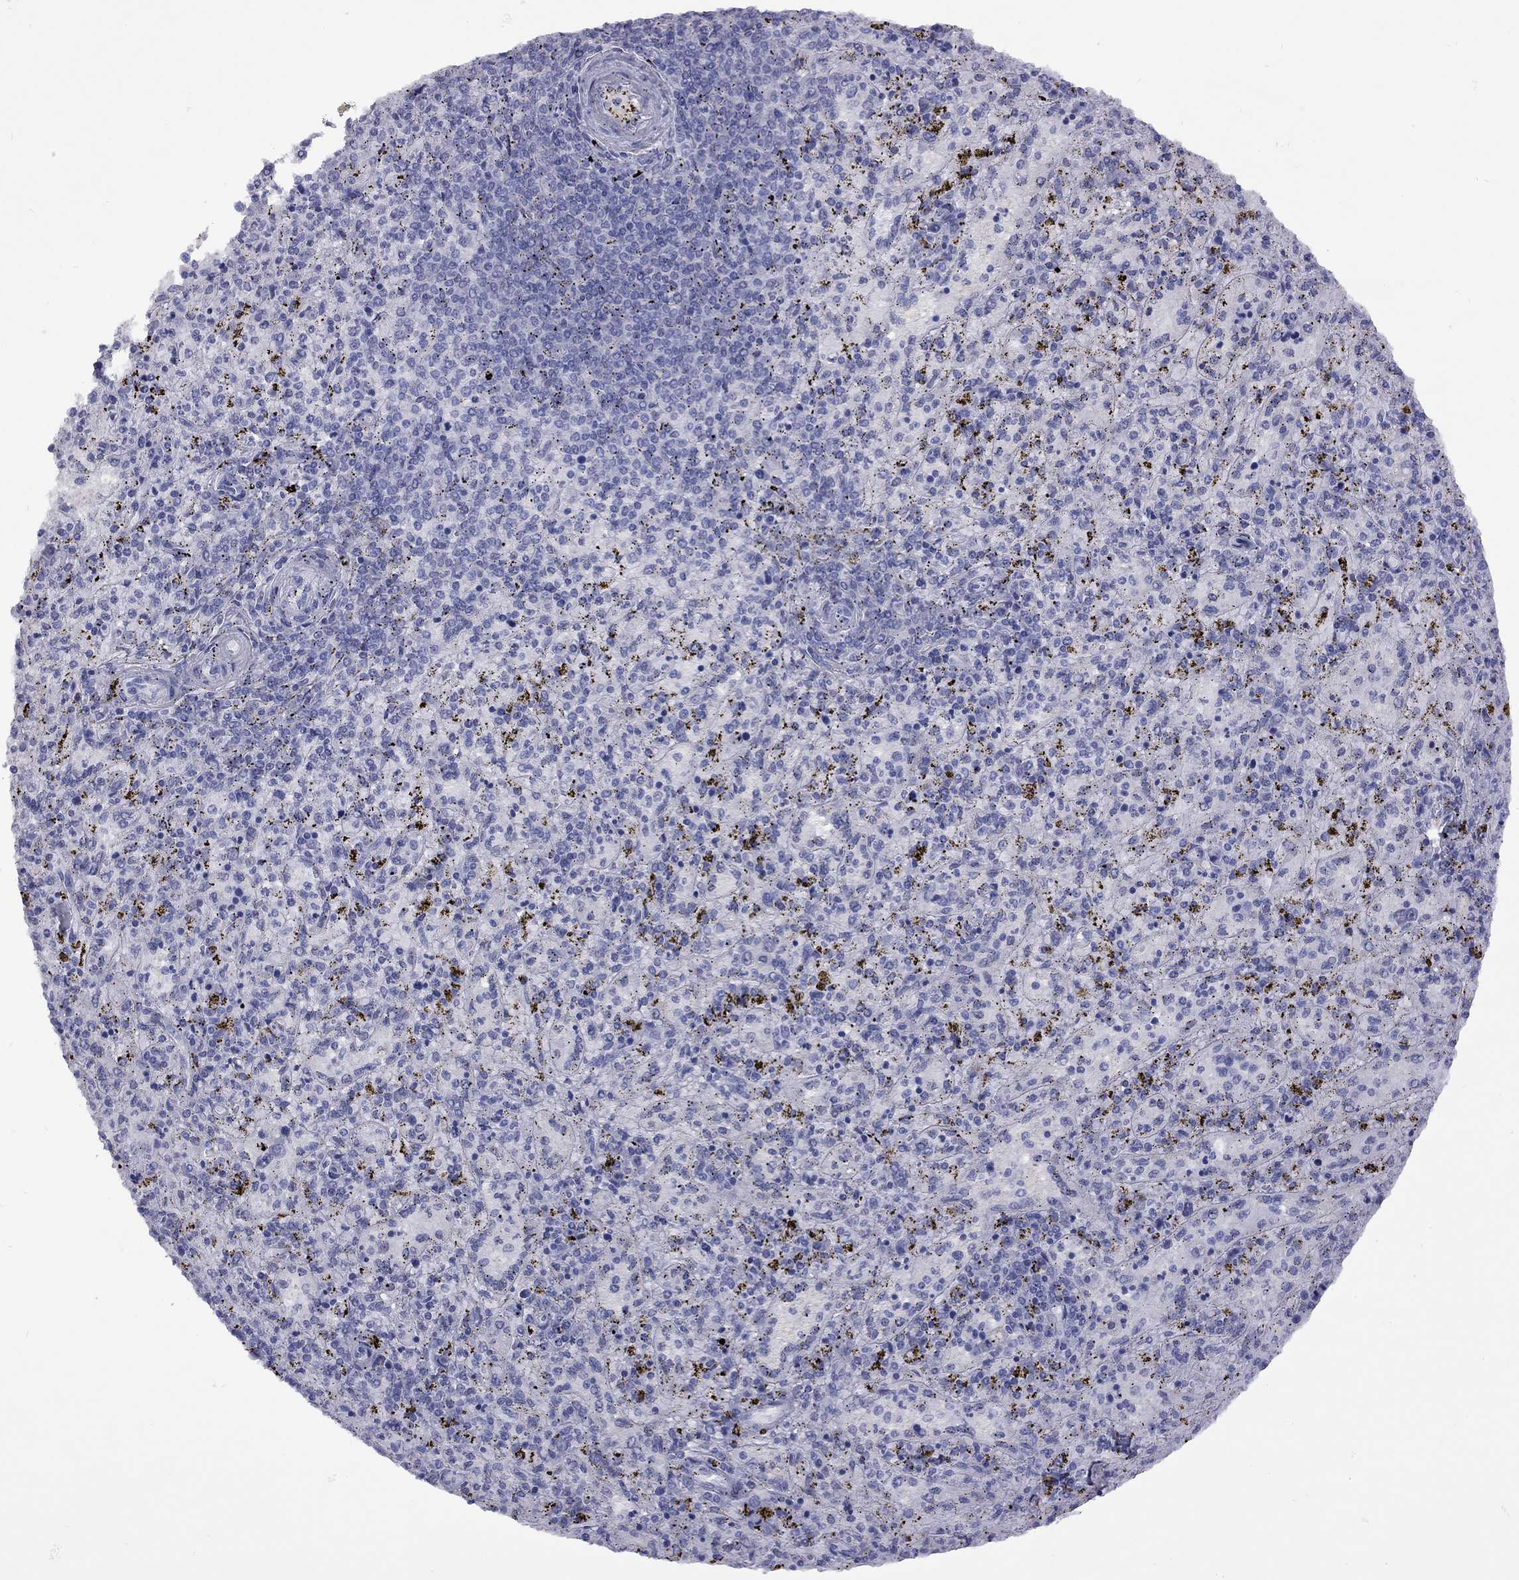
{"staining": {"intensity": "negative", "quantity": "none", "location": "none"}, "tissue": "spleen", "cell_type": "Cells in red pulp", "image_type": "normal", "snomed": [{"axis": "morphology", "description": "Normal tissue, NOS"}, {"axis": "topography", "description": "Spleen"}], "caption": "The histopathology image exhibits no staining of cells in red pulp in unremarkable spleen. Nuclei are stained in blue.", "gene": "EPPIN", "patient": {"sex": "female", "age": 50}}